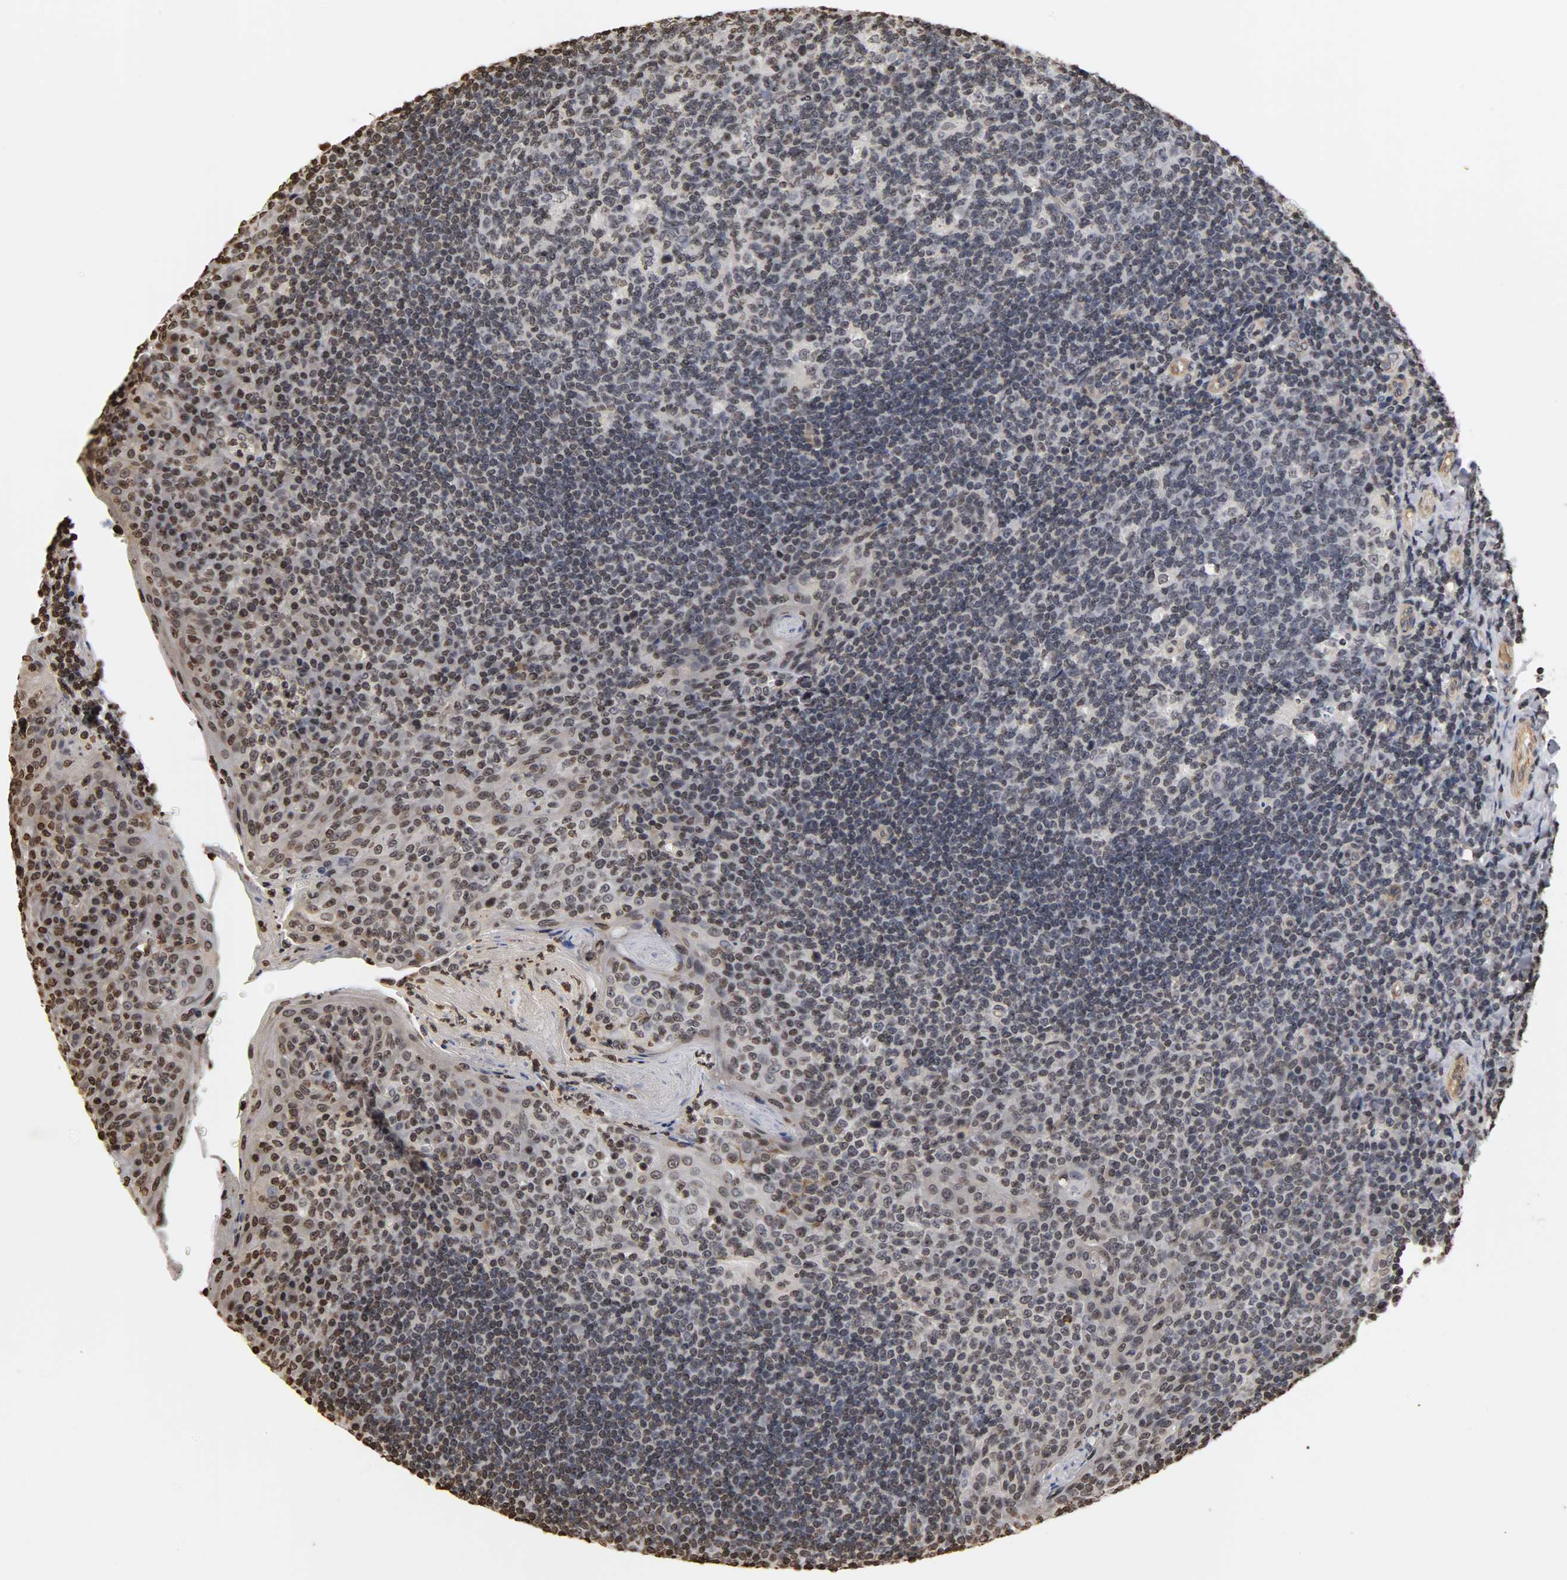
{"staining": {"intensity": "weak", "quantity": "<25%", "location": "nuclear"}, "tissue": "tonsil", "cell_type": "Germinal center cells", "image_type": "normal", "snomed": [{"axis": "morphology", "description": "Normal tissue, NOS"}, {"axis": "topography", "description": "Tonsil"}], "caption": "High magnification brightfield microscopy of normal tonsil stained with DAB (brown) and counterstained with hematoxylin (blue): germinal center cells show no significant expression. (Brightfield microscopy of DAB immunohistochemistry at high magnification).", "gene": "ERCC2", "patient": {"sex": "male", "age": 17}}